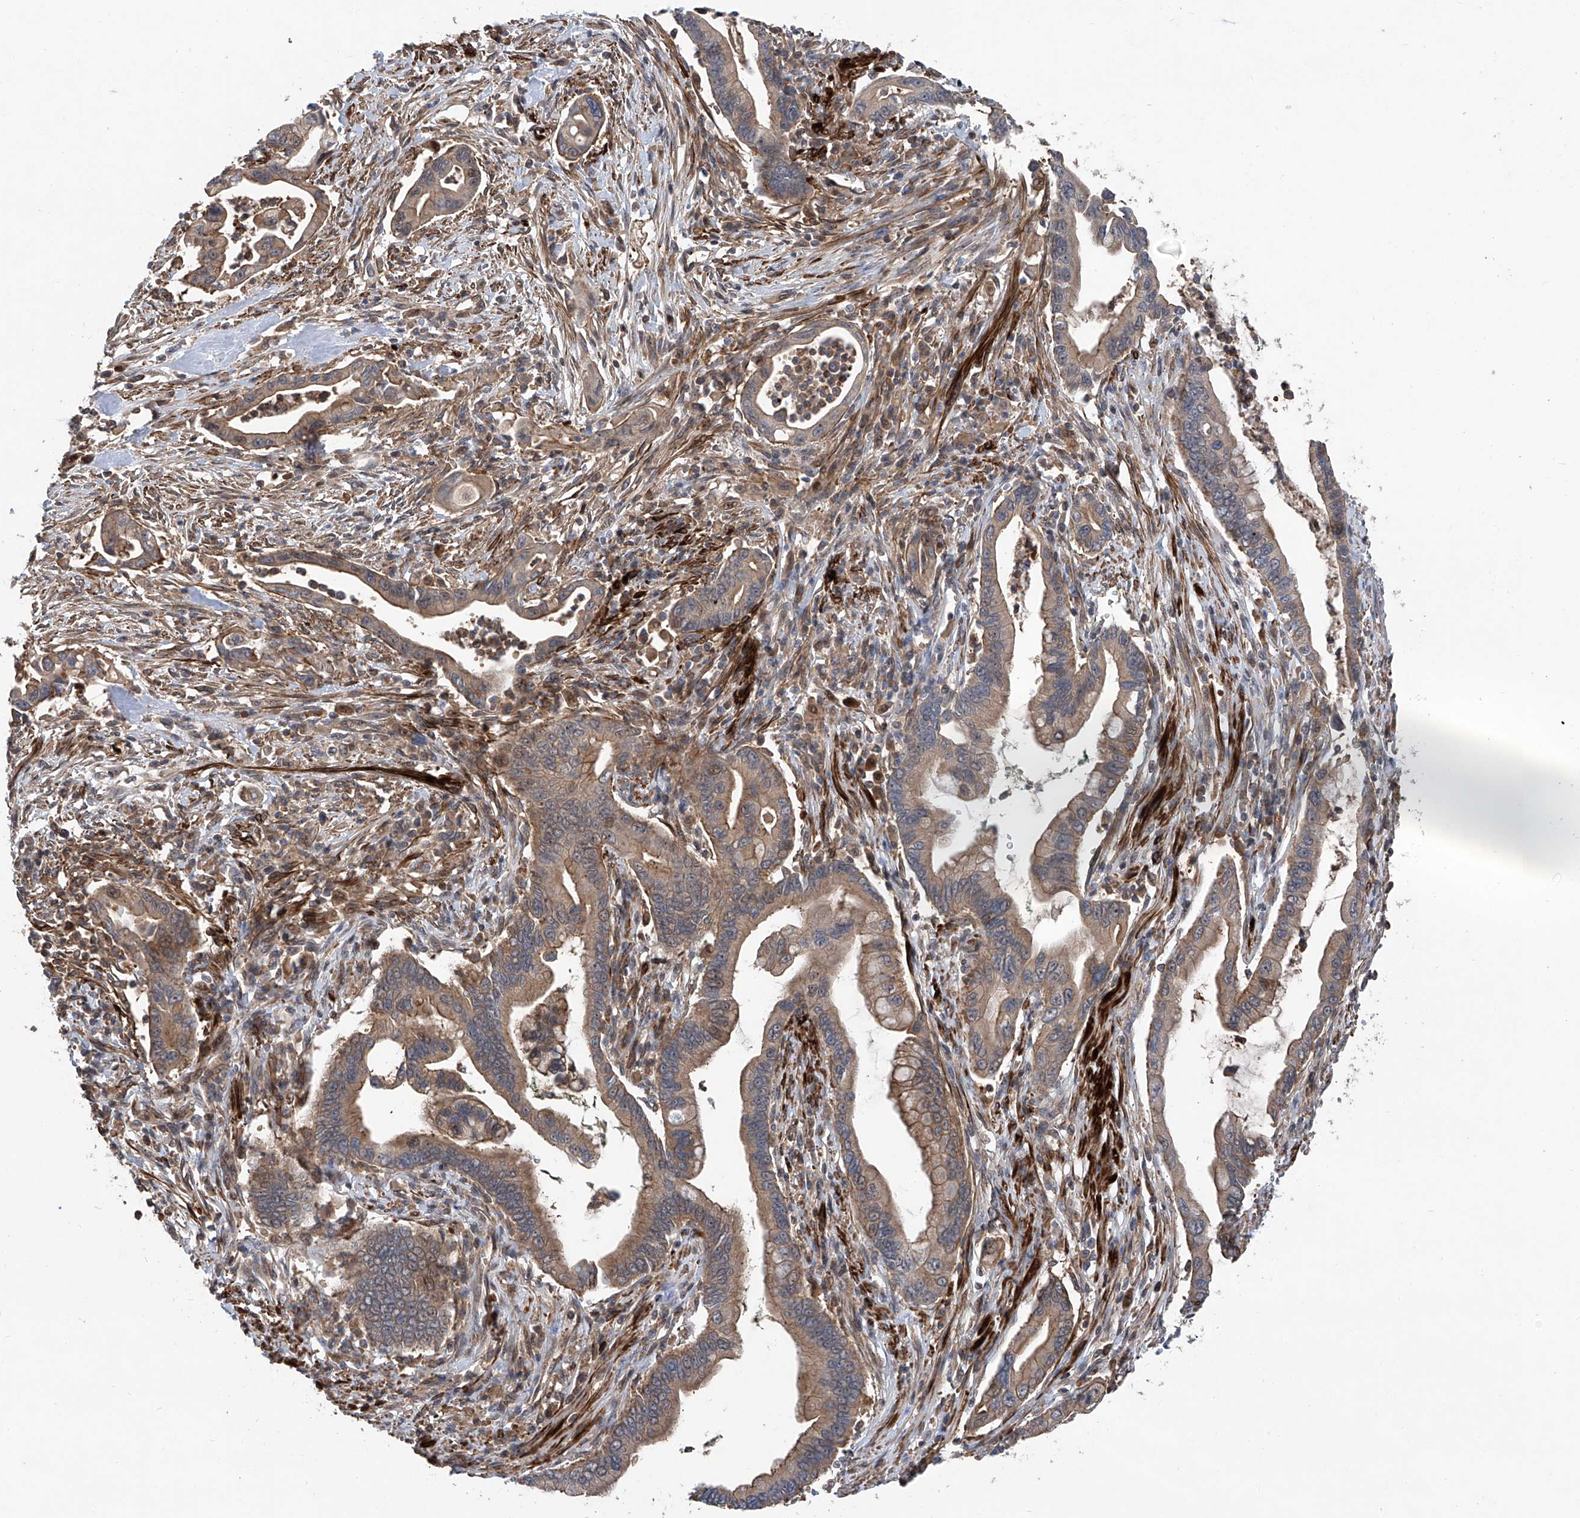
{"staining": {"intensity": "weak", "quantity": ">75%", "location": "cytoplasmic/membranous"}, "tissue": "pancreatic cancer", "cell_type": "Tumor cells", "image_type": "cancer", "snomed": [{"axis": "morphology", "description": "Adenocarcinoma, NOS"}, {"axis": "topography", "description": "Pancreas"}], "caption": "This is a micrograph of immunohistochemistry (IHC) staining of pancreatic adenocarcinoma, which shows weak expression in the cytoplasmic/membranous of tumor cells.", "gene": "NT5C3A", "patient": {"sex": "male", "age": 78}}